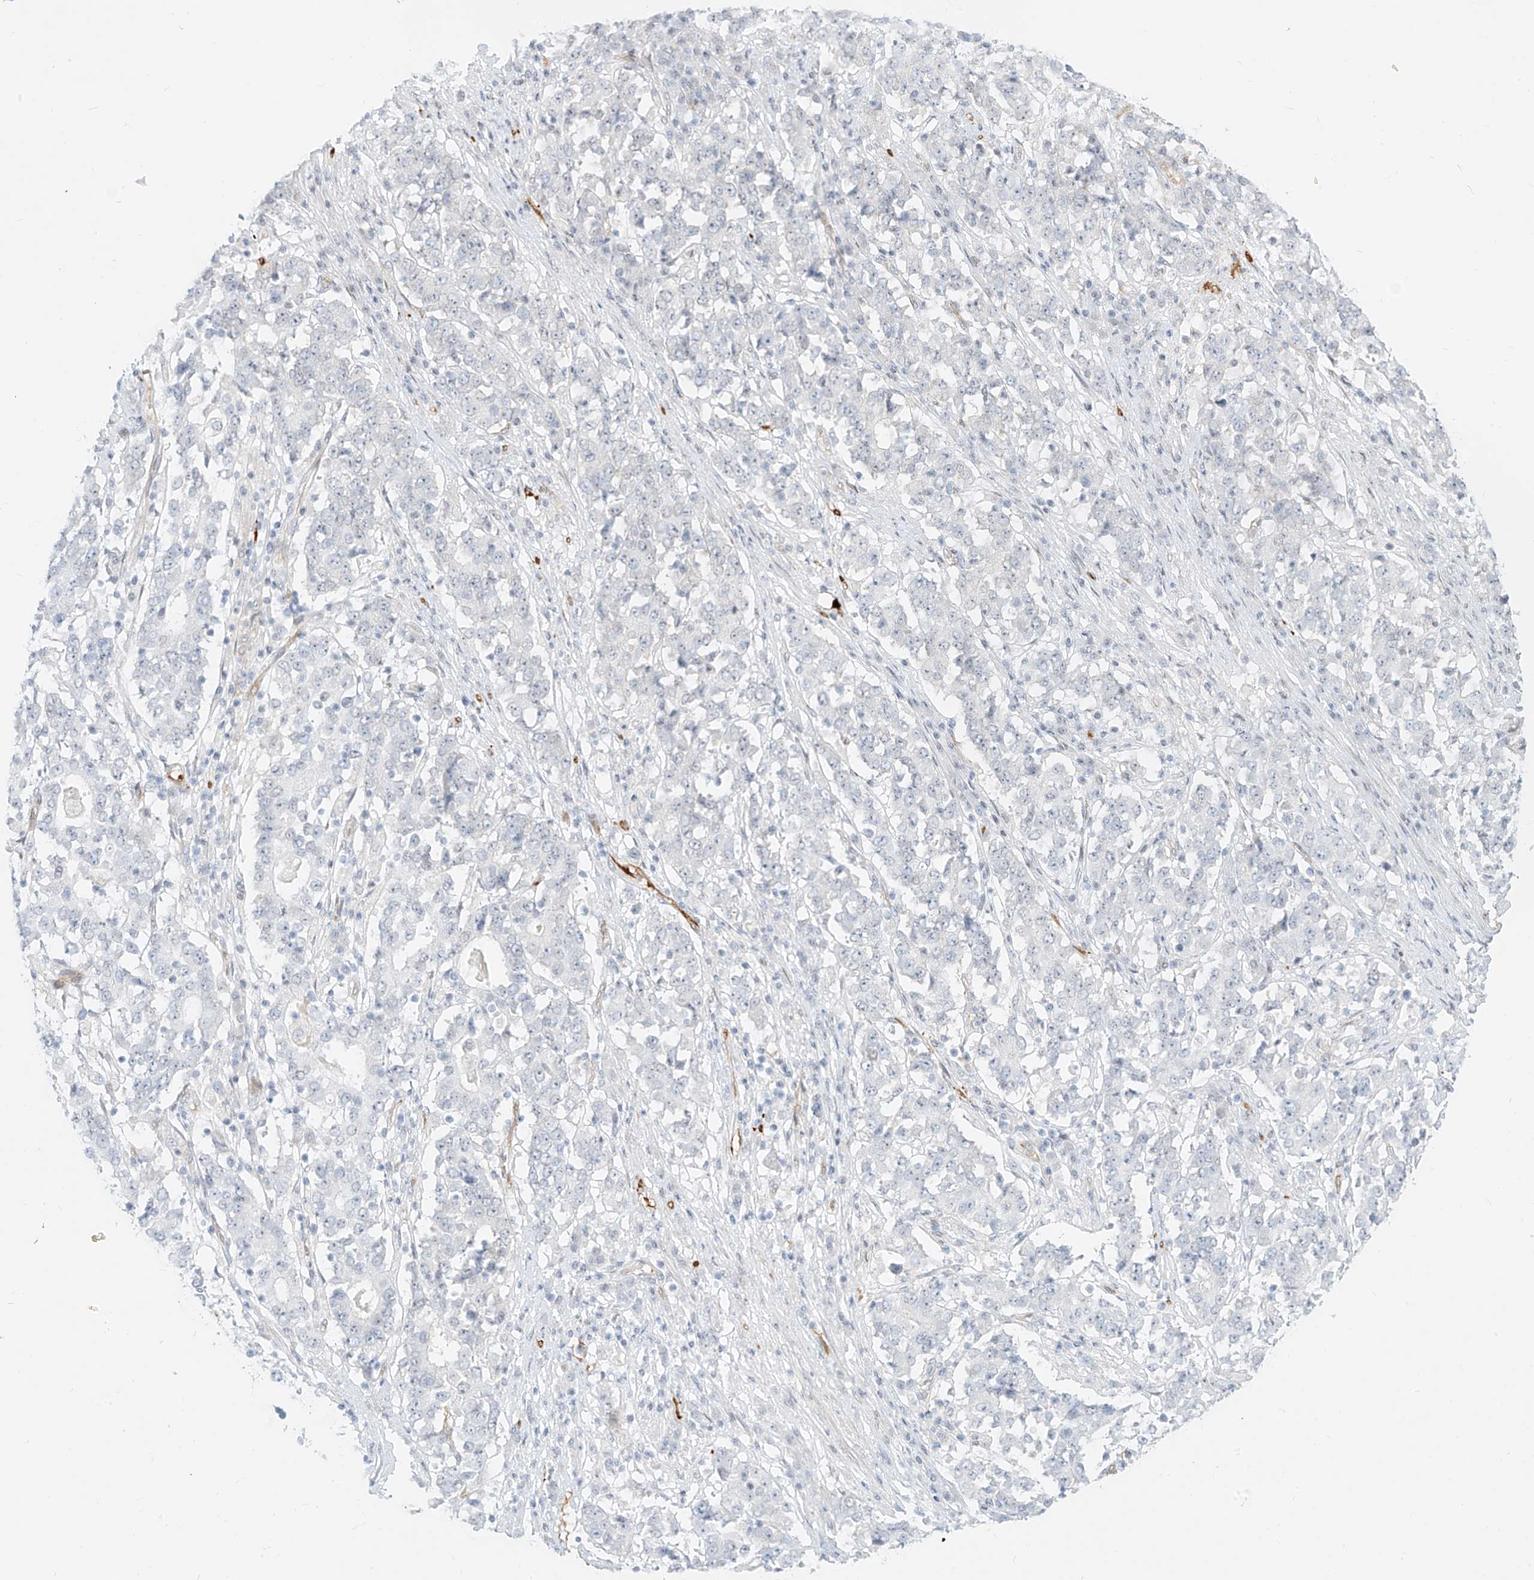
{"staining": {"intensity": "negative", "quantity": "none", "location": "none"}, "tissue": "stomach cancer", "cell_type": "Tumor cells", "image_type": "cancer", "snomed": [{"axis": "morphology", "description": "Adenocarcinoma, NOS"}, {"axis": "topography", "description": "Stomach"}], "caption": "This is an IHC histopathology image of stomach adenocarcinoma. There is no positivity in tumor cells.", "gene": "NHSL1", "patient": {"sex": "male", "age": 59}}